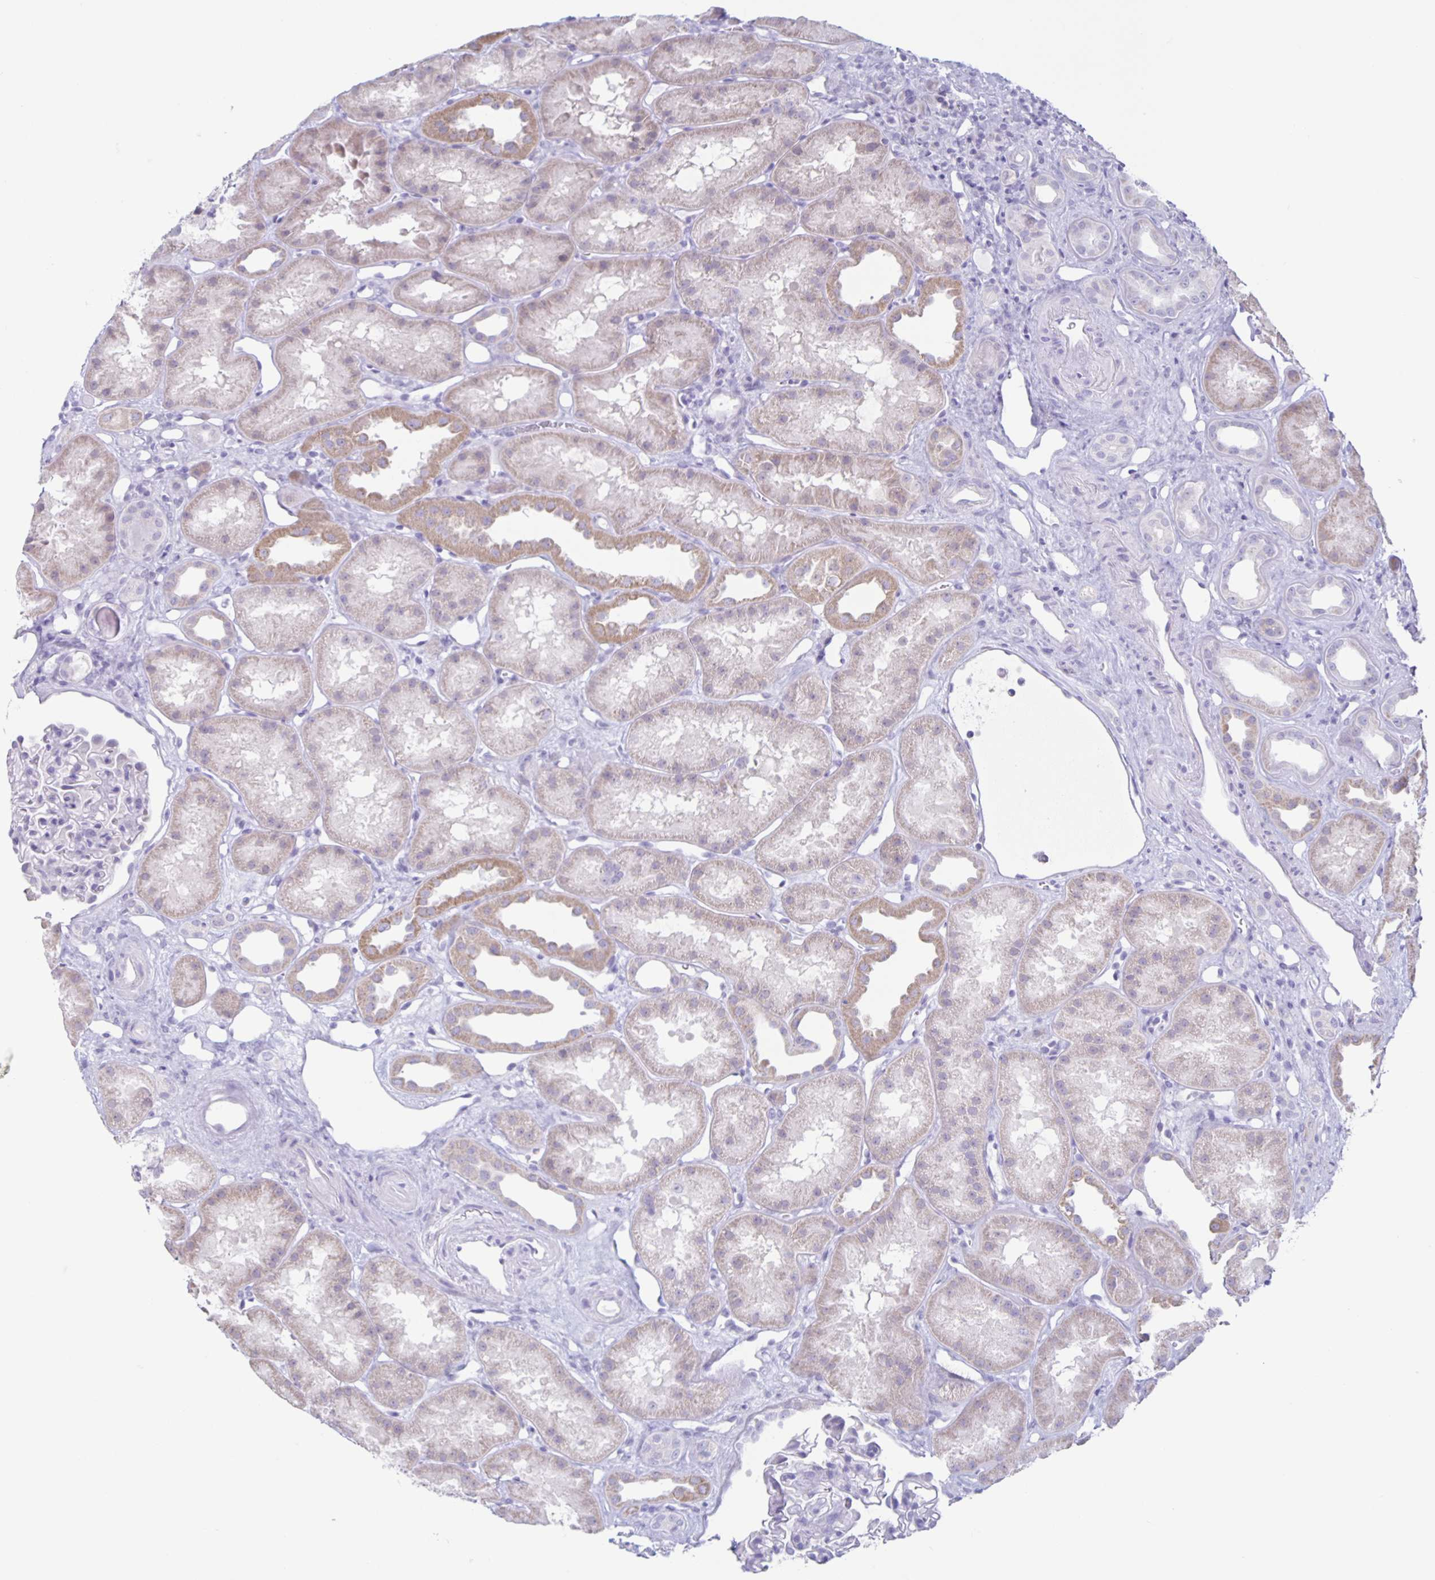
{"staining": {"intensity": "negative", "quantity": "none", "location": "none"}, "tissue": "kidney", "cell_type": "Cells in glomeruli", "image_type": "normal", "snomed": [{"axis": "morphology", "description": "Normal tissue, NOS"}, {"axis": "topography", "description": "Kidney"}], "caption": "Kidney was stained to show a protein in brown. There is no significant expression in cells in glomeruli. Brightfield microscopy of immunohistochemistry stained with DAB (3,3'-diaminobenzidine) (brown) and hematoxylin (blue), captured at high magnification.", "gene": "CT45A10", "patient": {"sex": "male", "age": 61}}